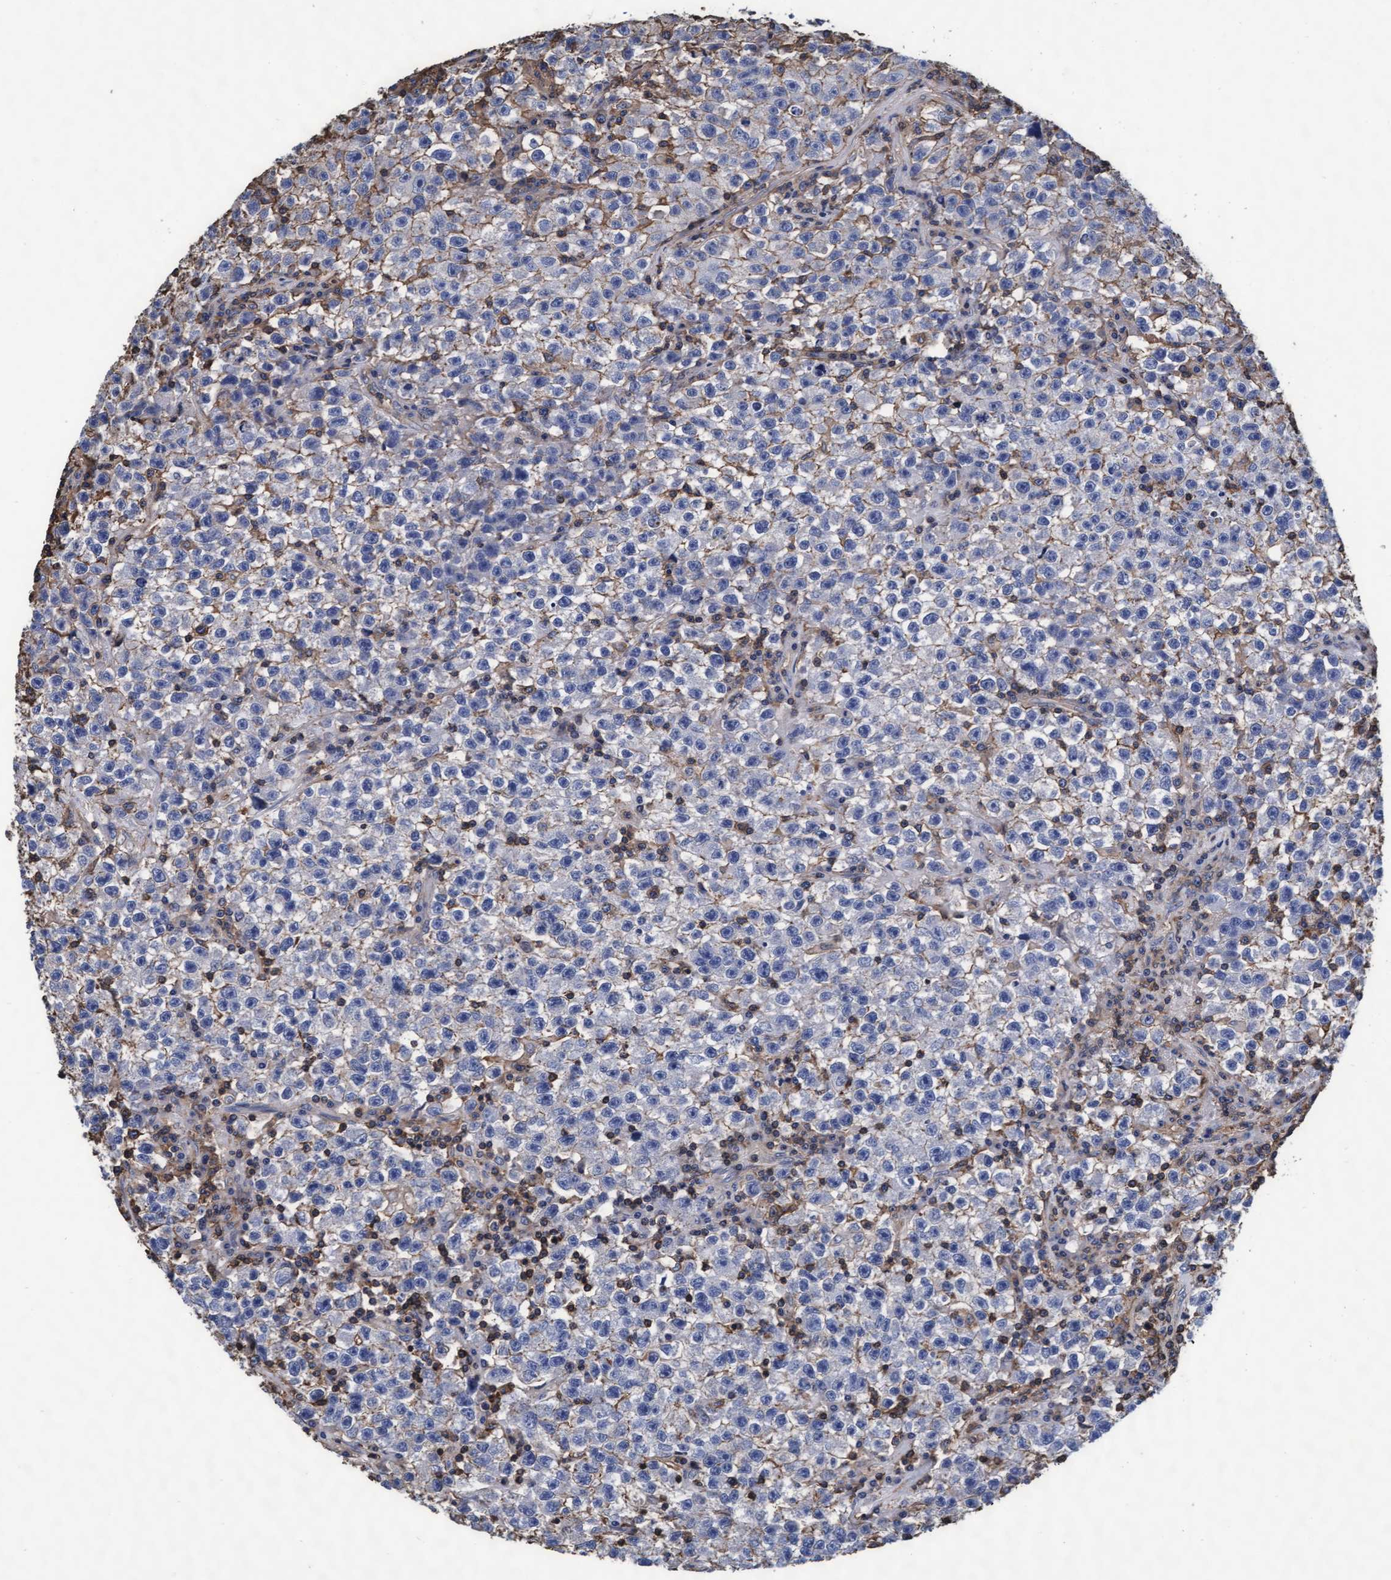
{"staining": {"intensity": "weak", "quantity": "<25%", "location": "cytoplasmic/membranous"}, "tissue": "testis cancer", "cell_type": "Tumor cells", "image_type": "cancer", "snomed": [{"axis": "morphology", "description": "Seminoma, NOS"}, {"axis": "topography", "description": "Testis"}], "caption": "An image of human testis cancer is negative for staining in tumor cells.", "gene": "GRHPR", "patient": {"sex": "male", "age": 22}}